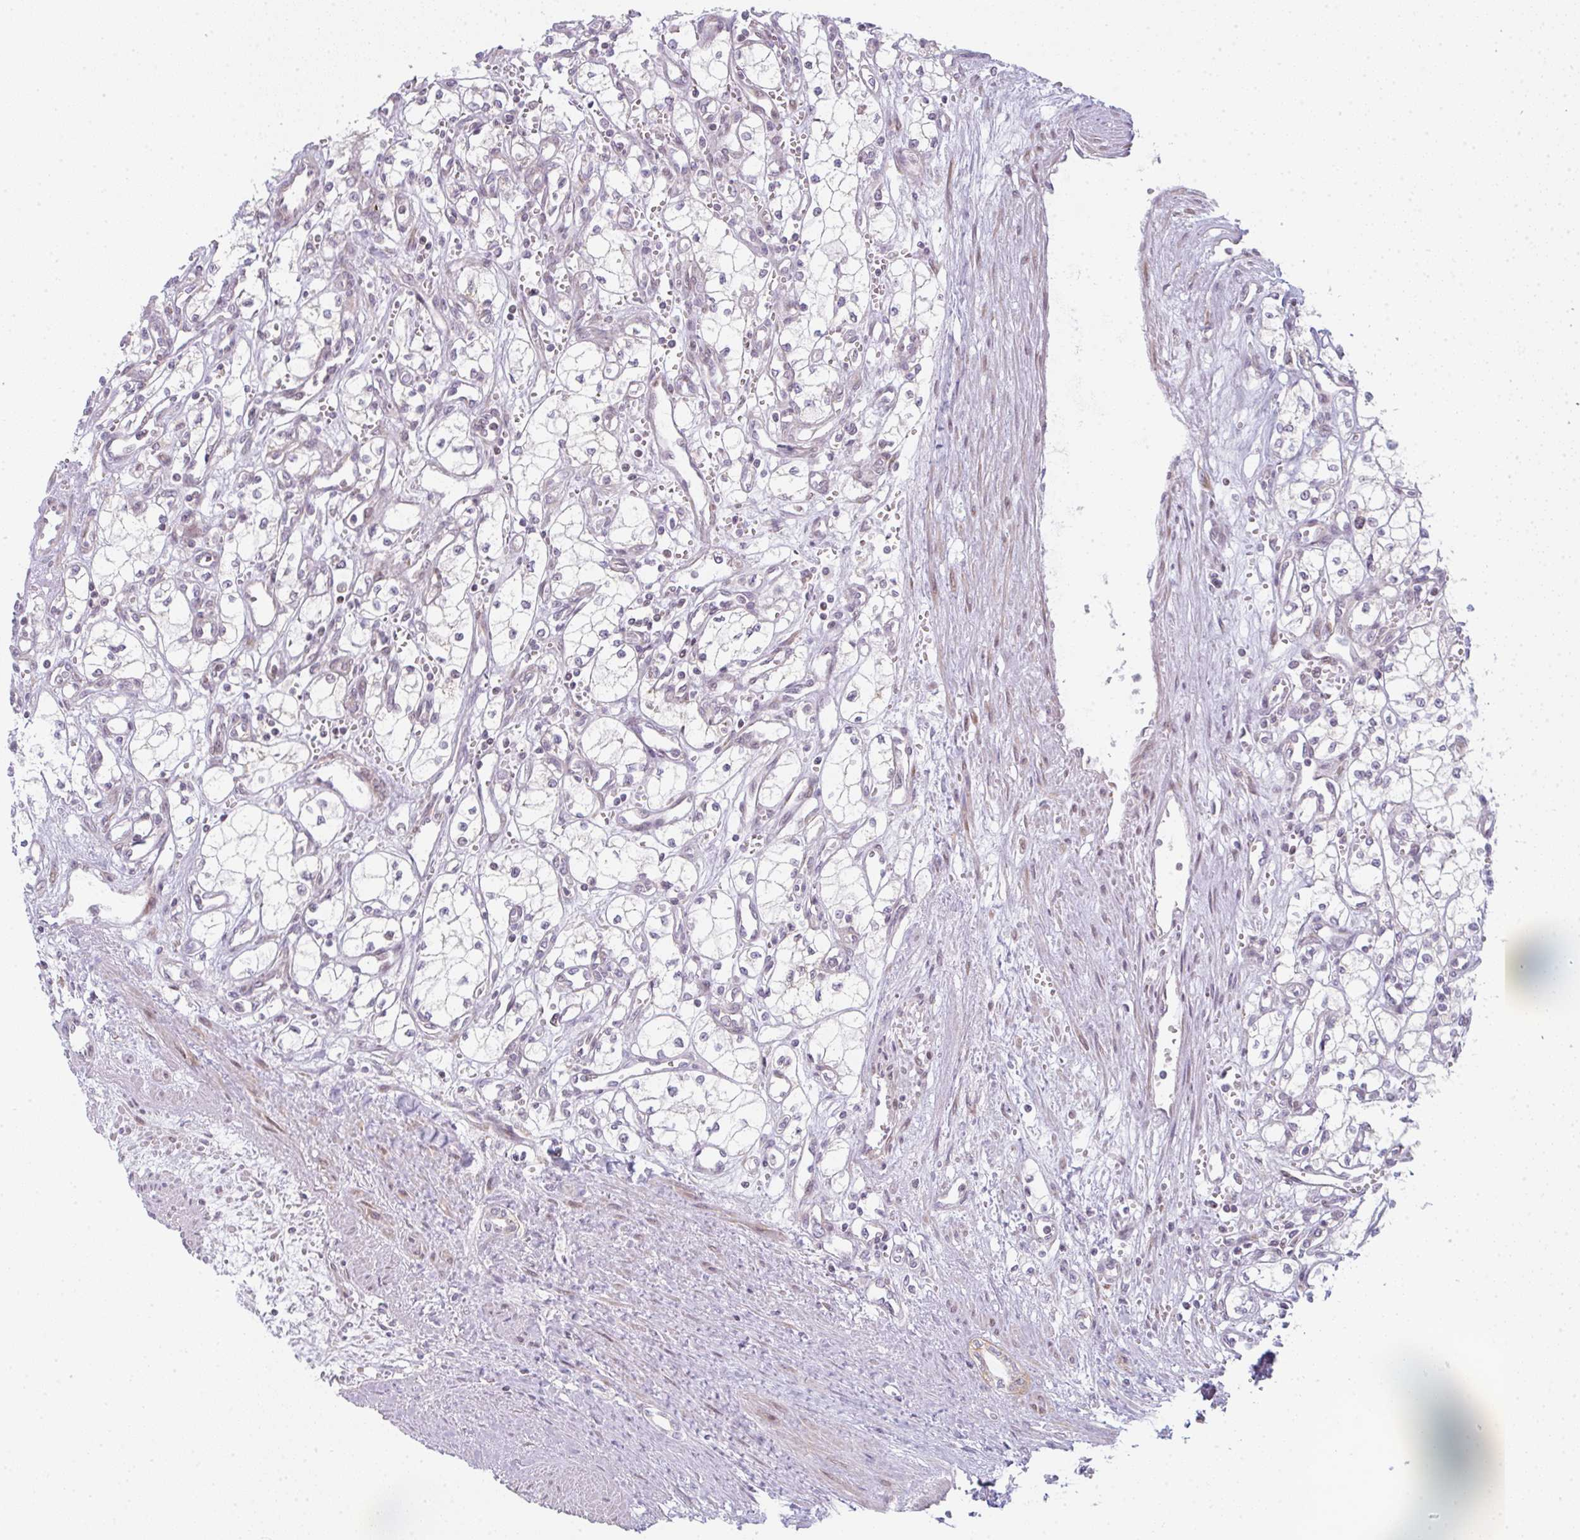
{"staining": {"intensity": "negative", "quantity": "none", "location": "none"}, "tissue": "renal cancer", "cell_type": "Tumor cells", "image_type": "cancer", "snomed": [{"axis": "morphology", "description": "Adenocarcinoma, NOS"}, {"axis": "topography", "description": "Kidney"}], "caption": "Renal cancer was stained to show a protein in brown. There is no significant positivity in tumor cells.", "gene": "TMEM237", "patient": {"sex": "male", "age": 59}}